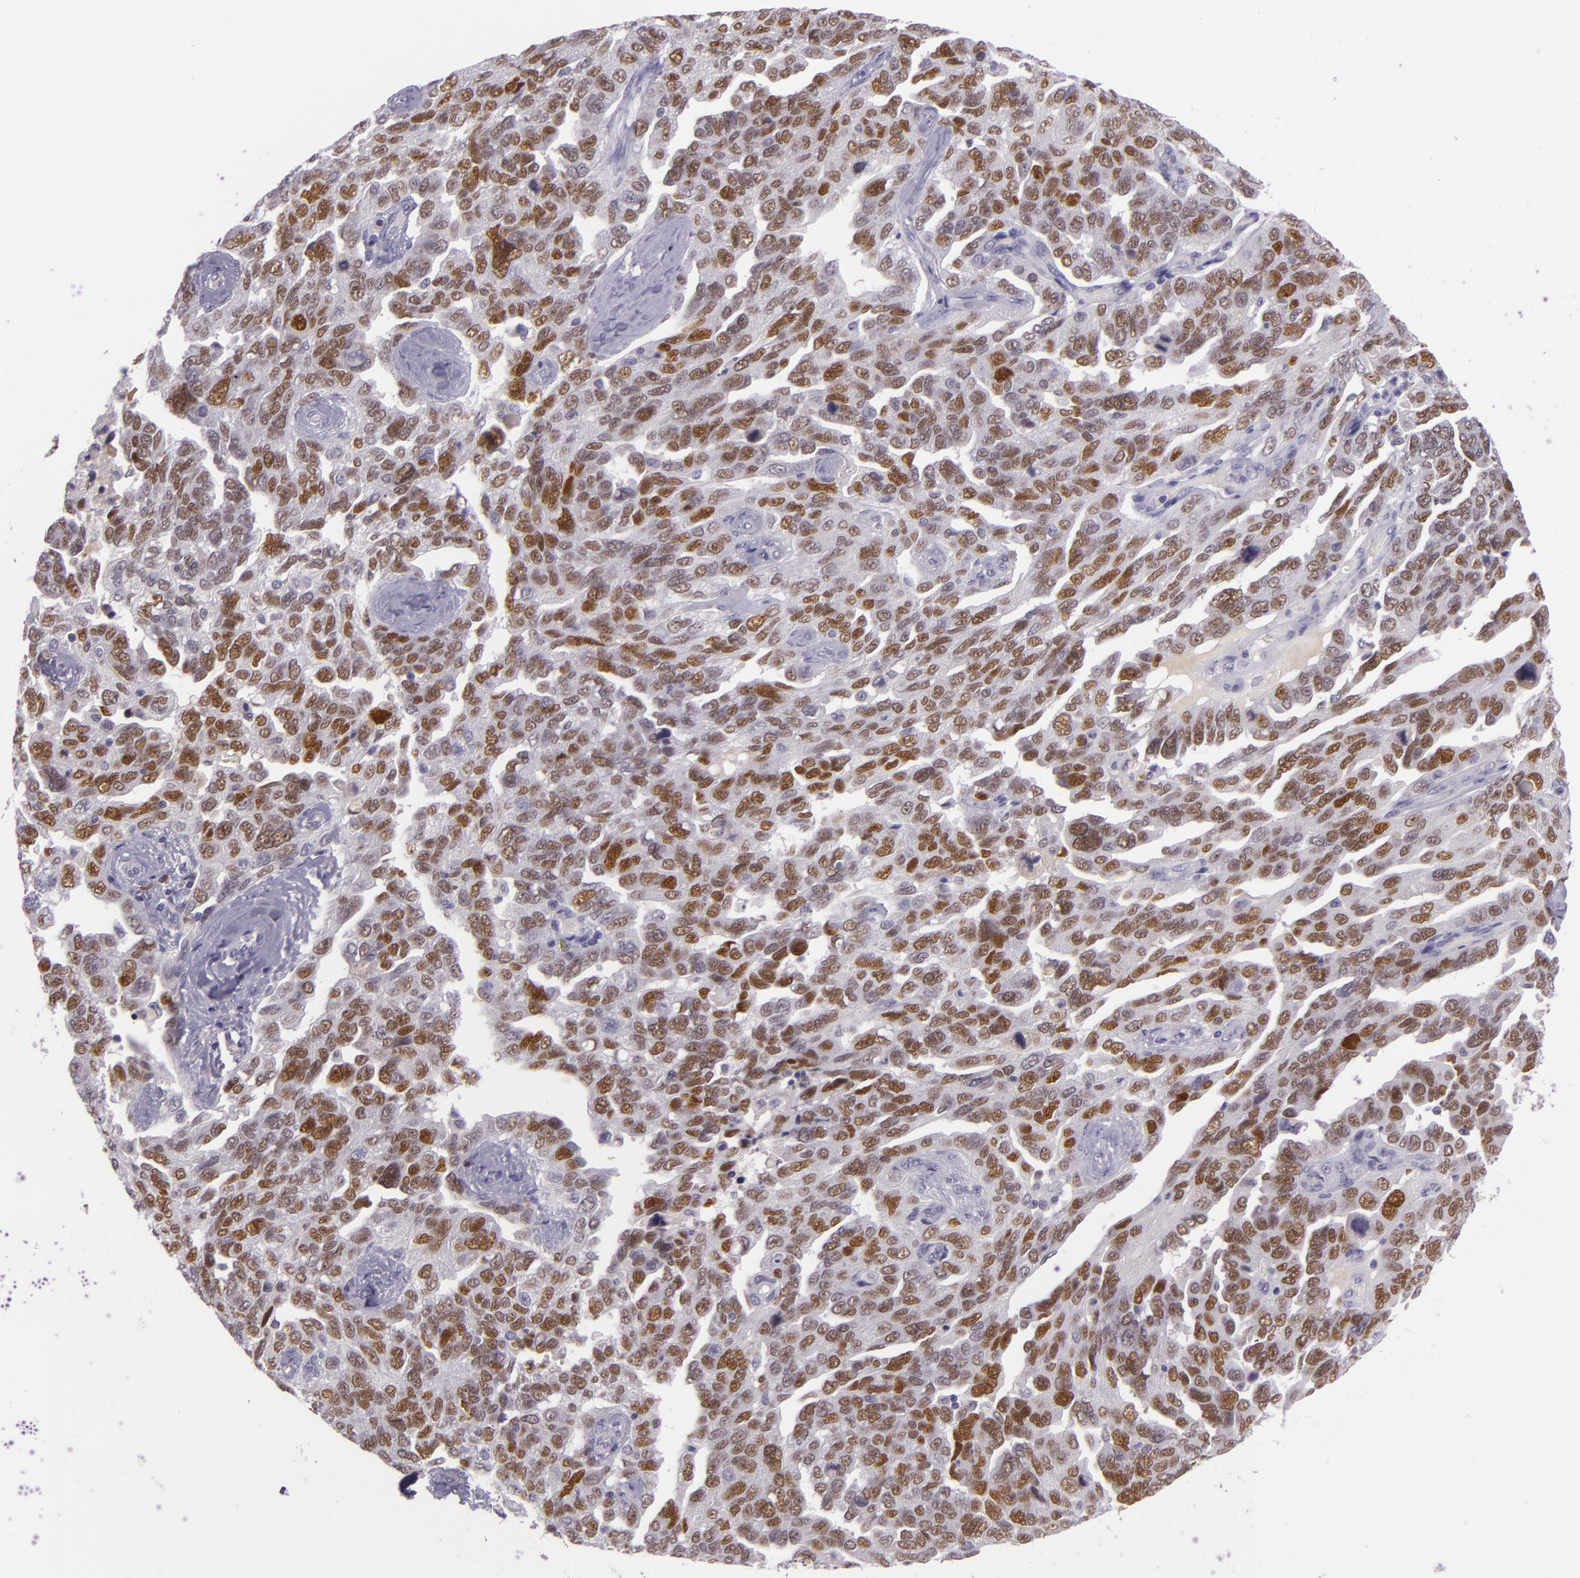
{"staining": {"intensity": "strong", "quantity": ">75%", "location": "nuclear"}, "tissue": "ovarian cancer", "cell_type": "Tumor cells", "image_type": "cancer", "snomed": [{"axis": "morphology", "description": "Cystadenocarcinoma, serous, NOS"}, {"axis": "topography", "description": "Ovary"}], "caption": "The immunohistochemical stain highlights strong nuclear expression in tumor cells of serous cystadenocarcinoma (ovarian) tissue. The staining was performed using DAB (3,3'-diaminobenzidine) to visualize the protein expression in brown, while the nuclei were stained in blue with hematoxylin (Magnification: 20x).", "gene": "CHEK2", "patient": {"sex": "female", "age": 64}}